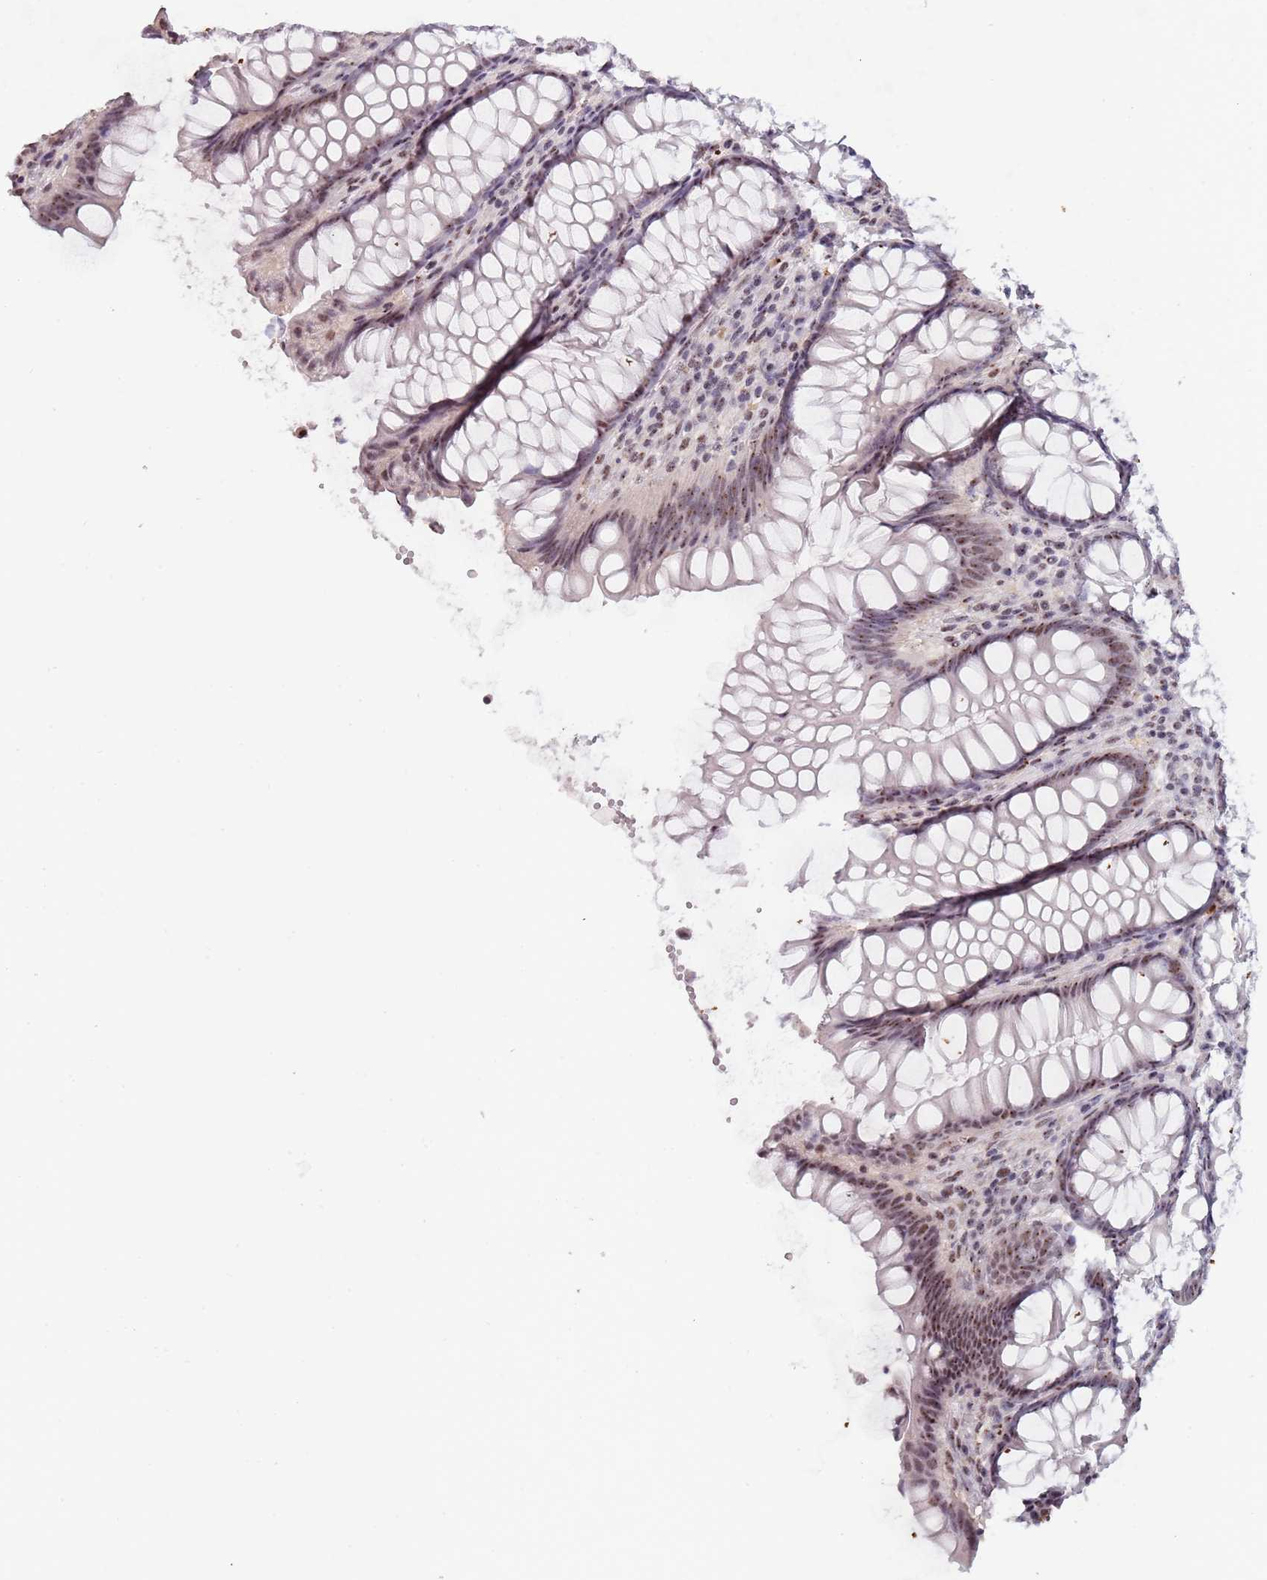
{"staining": {"intensity": "negative", "quantity": "none", "location": "none"}, "tissue": "colon", "cell_type": "Endothelial cells", "image_type": "normal", "snomed": [{"axis": "morphology", "description": "Normal tissue, NOS"}, {"axis": "topography", "description": "Colon"}], "caption": "Endothelial cells are negative for brown protein staining in benign colon. Brightfield microscopy of IHC stained with DAB (3,3'-diaminobenzidine) (brown) and hematoxylin (blue), captured at high magnification.", "gene": "CIZ1", "patient": {"sex": "female", "age": 79}}